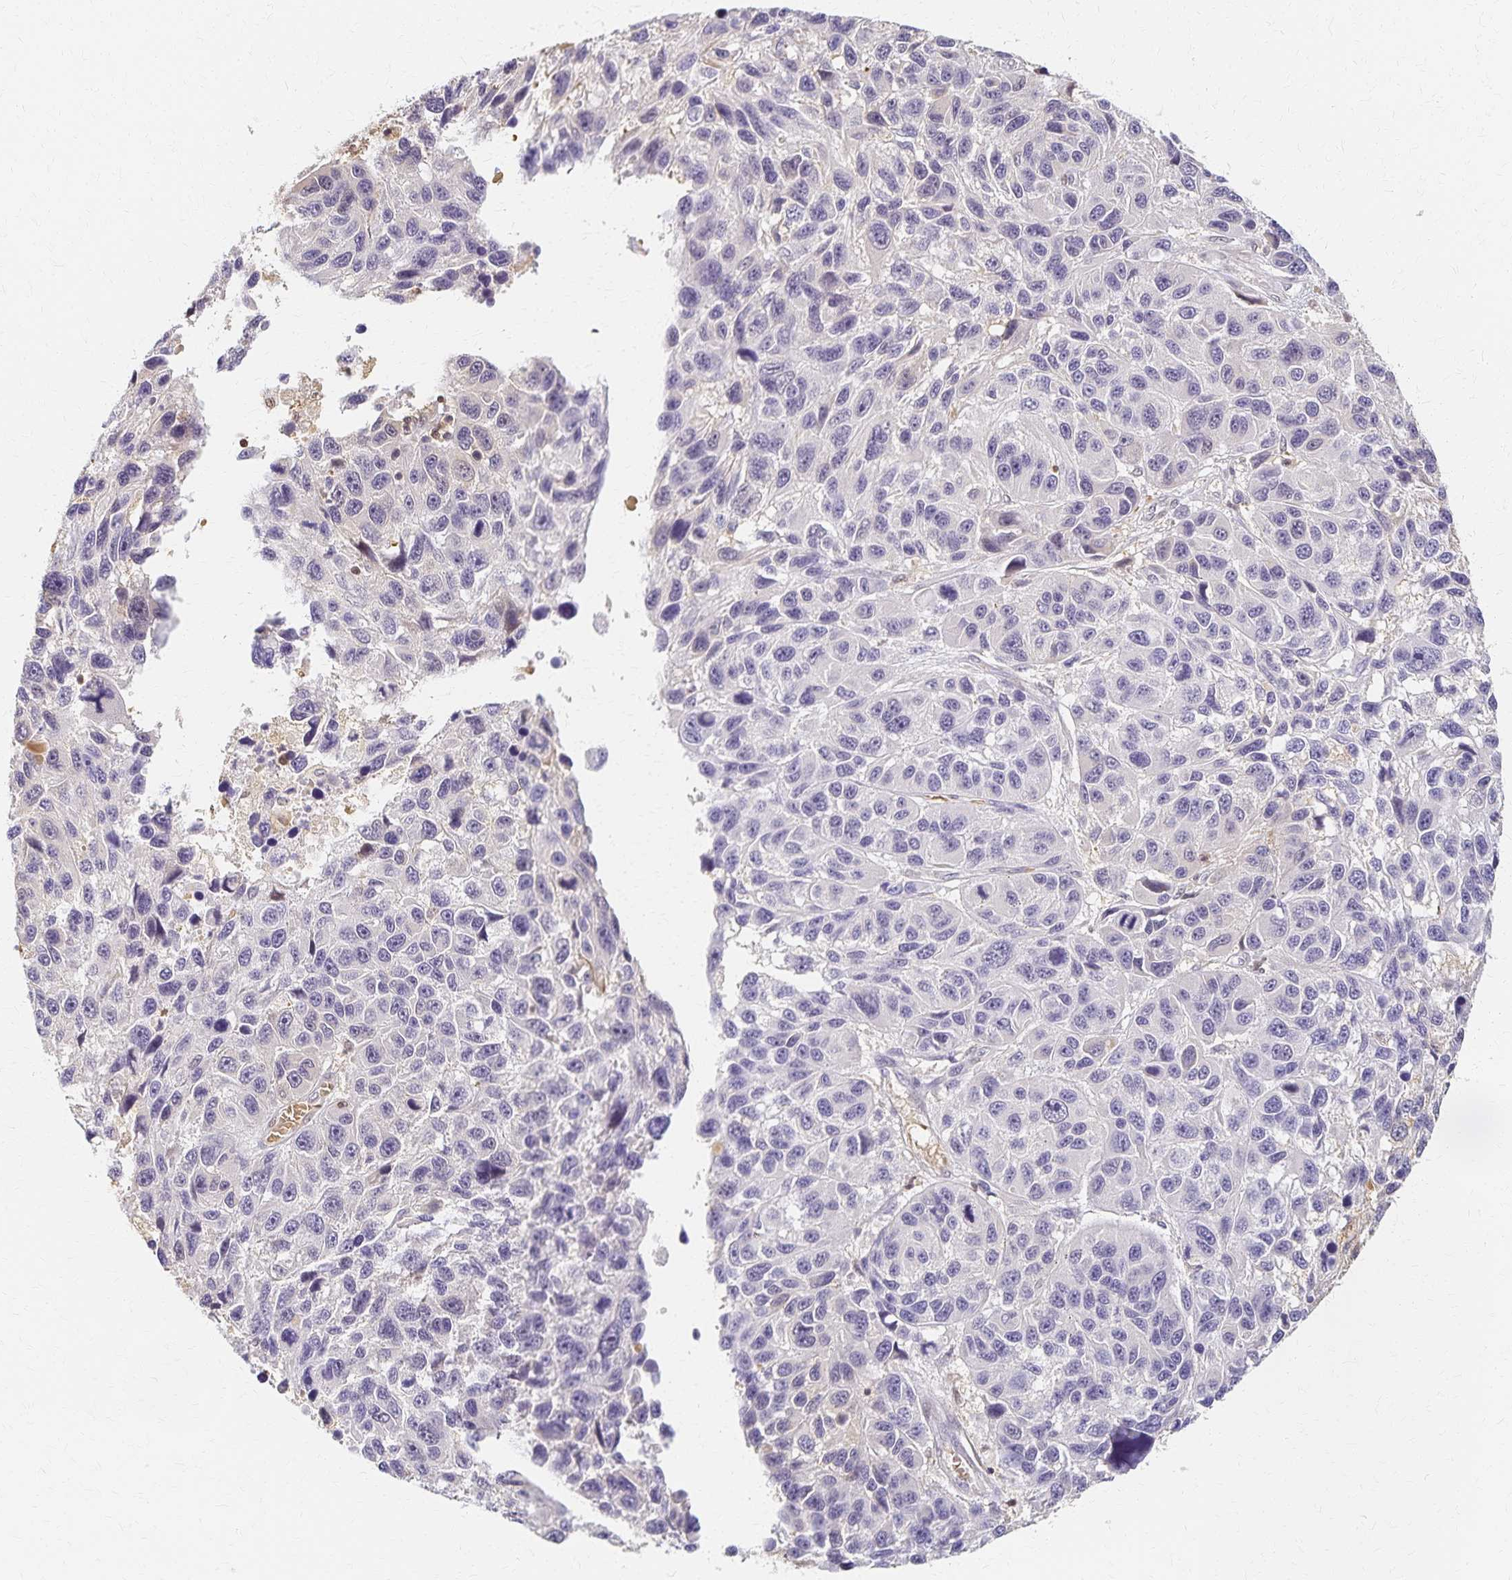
{"staining": {"intensity": "negative", "quantity": "none", "location": "none"}, "tissue": "melanoma", "cell_type": "Tumor cells", "image_type": "cancer", "snomed": [{"axis": "morphology", "description": "Malignant melanoma, NOS"}, {"axis": "topography", "description": "Skin"}], "caption": "There is no significant positivity in tumor cells of malignant melanoma.", "gene": "AZGP1", "patient": {"sex": "male", "age": 53}}